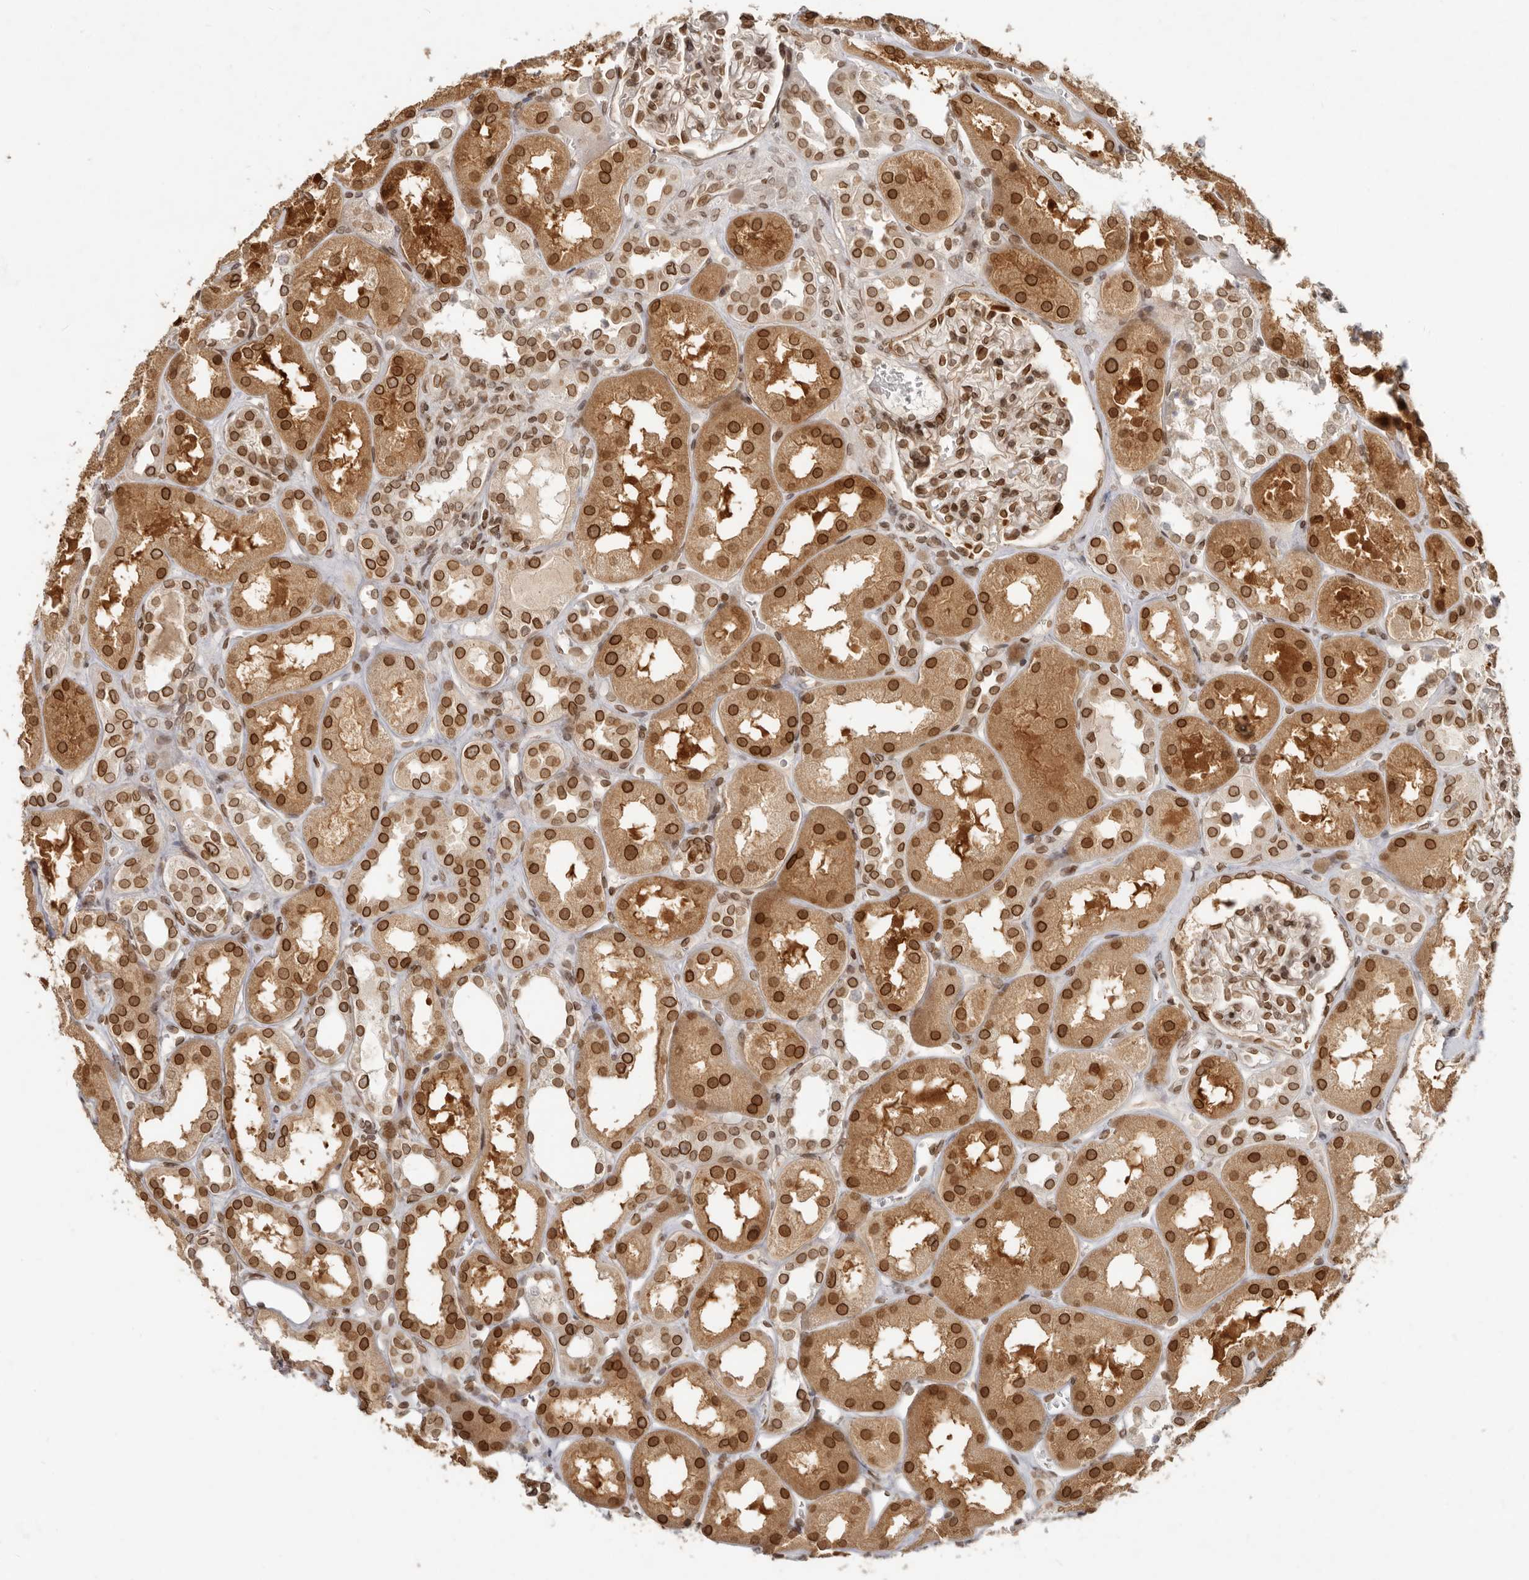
{"staining": {"intensity": "moderate", "quantity": ">75%", "location": "cytoplasmic/membranous,nuclear"}, "tissue": "kidney", "cell_type": "Cells in glomeruli", "image_type": "normal", "snomed": [{"axis": "morphology", "description": "Normal tissue, NOS"}, {"axis": "topography", "description": "Kidney"}], "caption": "The histopathology image demonstrates staining of normal kidney, revealing moderate cytoplasmic/membranous,nuclear protein staining (brown color) within cells in glomeruli.", "gene": "NUP153", "patient": {"sex": "male", "age": 70}}